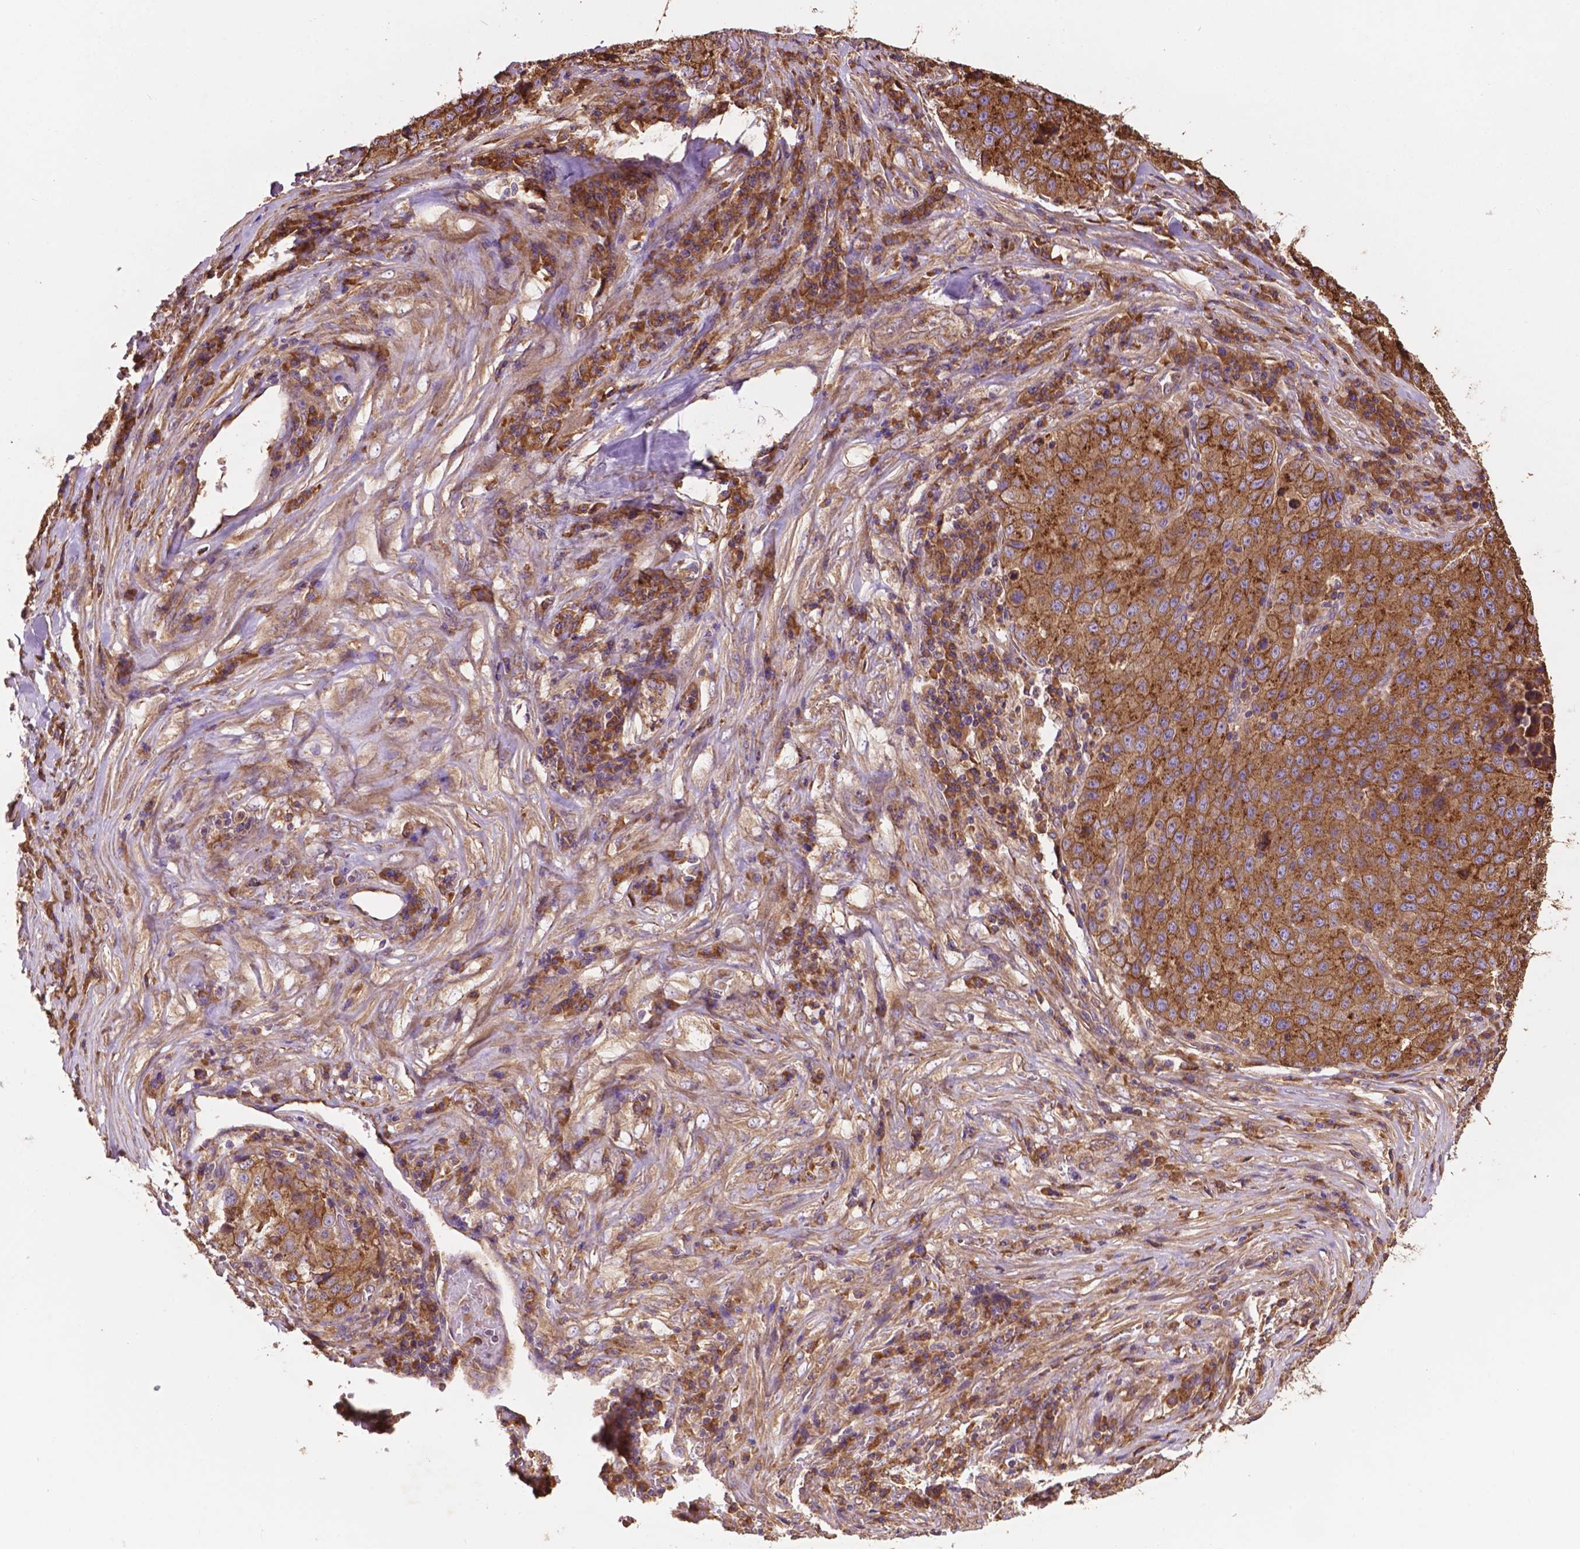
{"staining": {"intensity": "moderate", "quantity": ">75%", "location": "cytoplasmic/membranous"}, "tissue": "stomach cancer", "cell_type": "Tumor cells", "image_type": "cancer", "snomed": [{"axis": "morphology", "description": "Adenocarcinoma, NOS"}, {"axis": "topography", "description": "Stomach"}], "caption": "Immunohistochemistry (IHC) of adenocarcinoma (stomach) reveals medium levels of moderate cytoplasmic/membranous staining in approximately >75% of tumor cells. (DAB = brown stain, brightfield microscopy at high magnification).", "gene": "CCDC71L", "patient": {"sex": "male", "age": 71}}